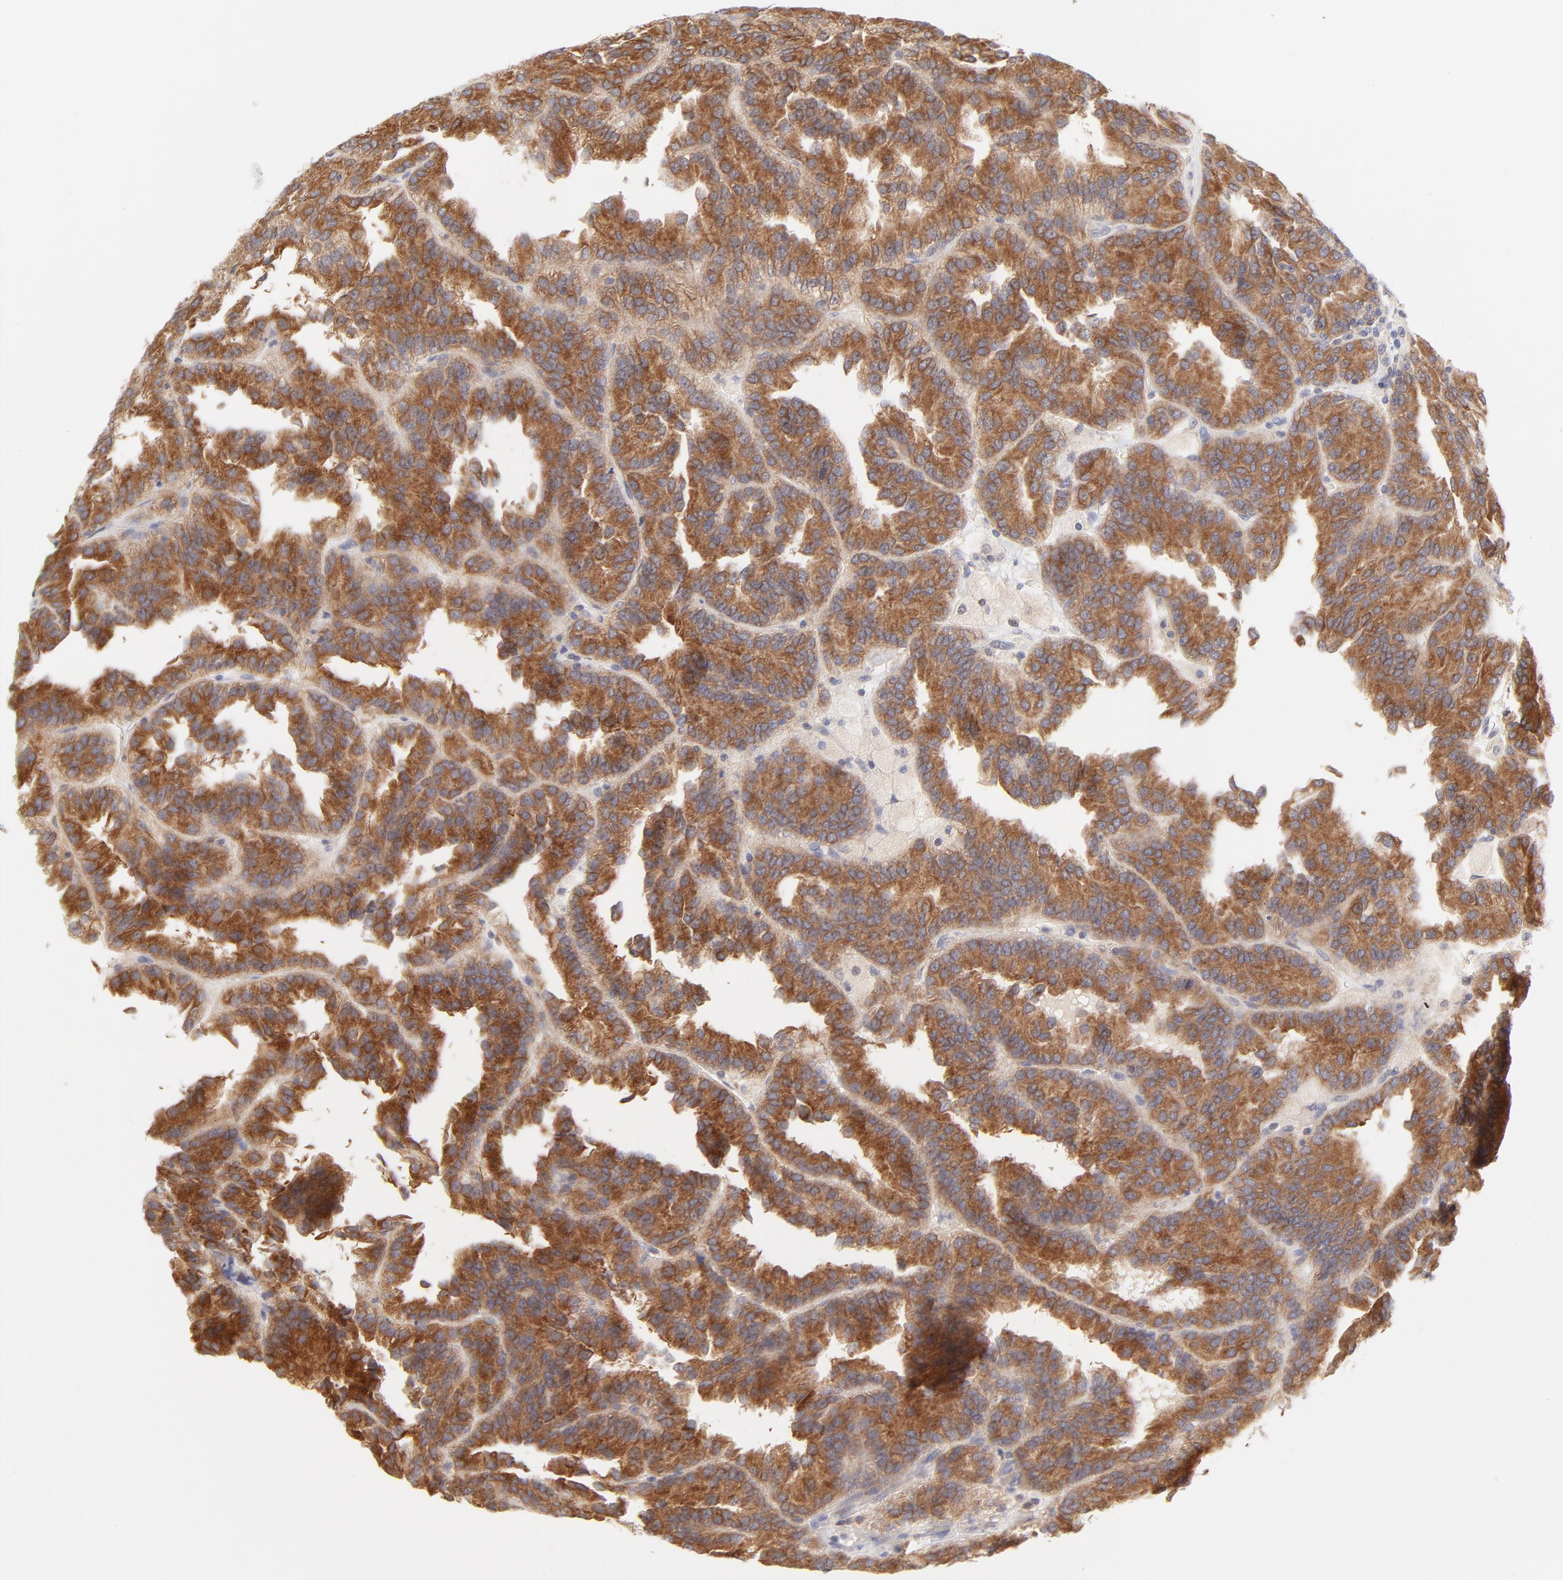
{"staining": {"intensity": "moderate", "quantity": ">75%", "location": "cytoplasmic/membranous"}, "tissue": "renal cancer", "cell_type": "Tumor cells", "image_type": "cancer", "snomed": [{"axis": "morphology", "description": "Adenocarcinoma, NOS"}, {"axis": "topography", "description": "Kidney"}], "caption": "Immunohistochemical staining of renal adenocarcinoma shows medium levels of moderate cytoplasmic/membranous expression in about >75% of tumor cells.", "gene": "RPS6KA1", "patient": {"sex": "male", "age": 46}}